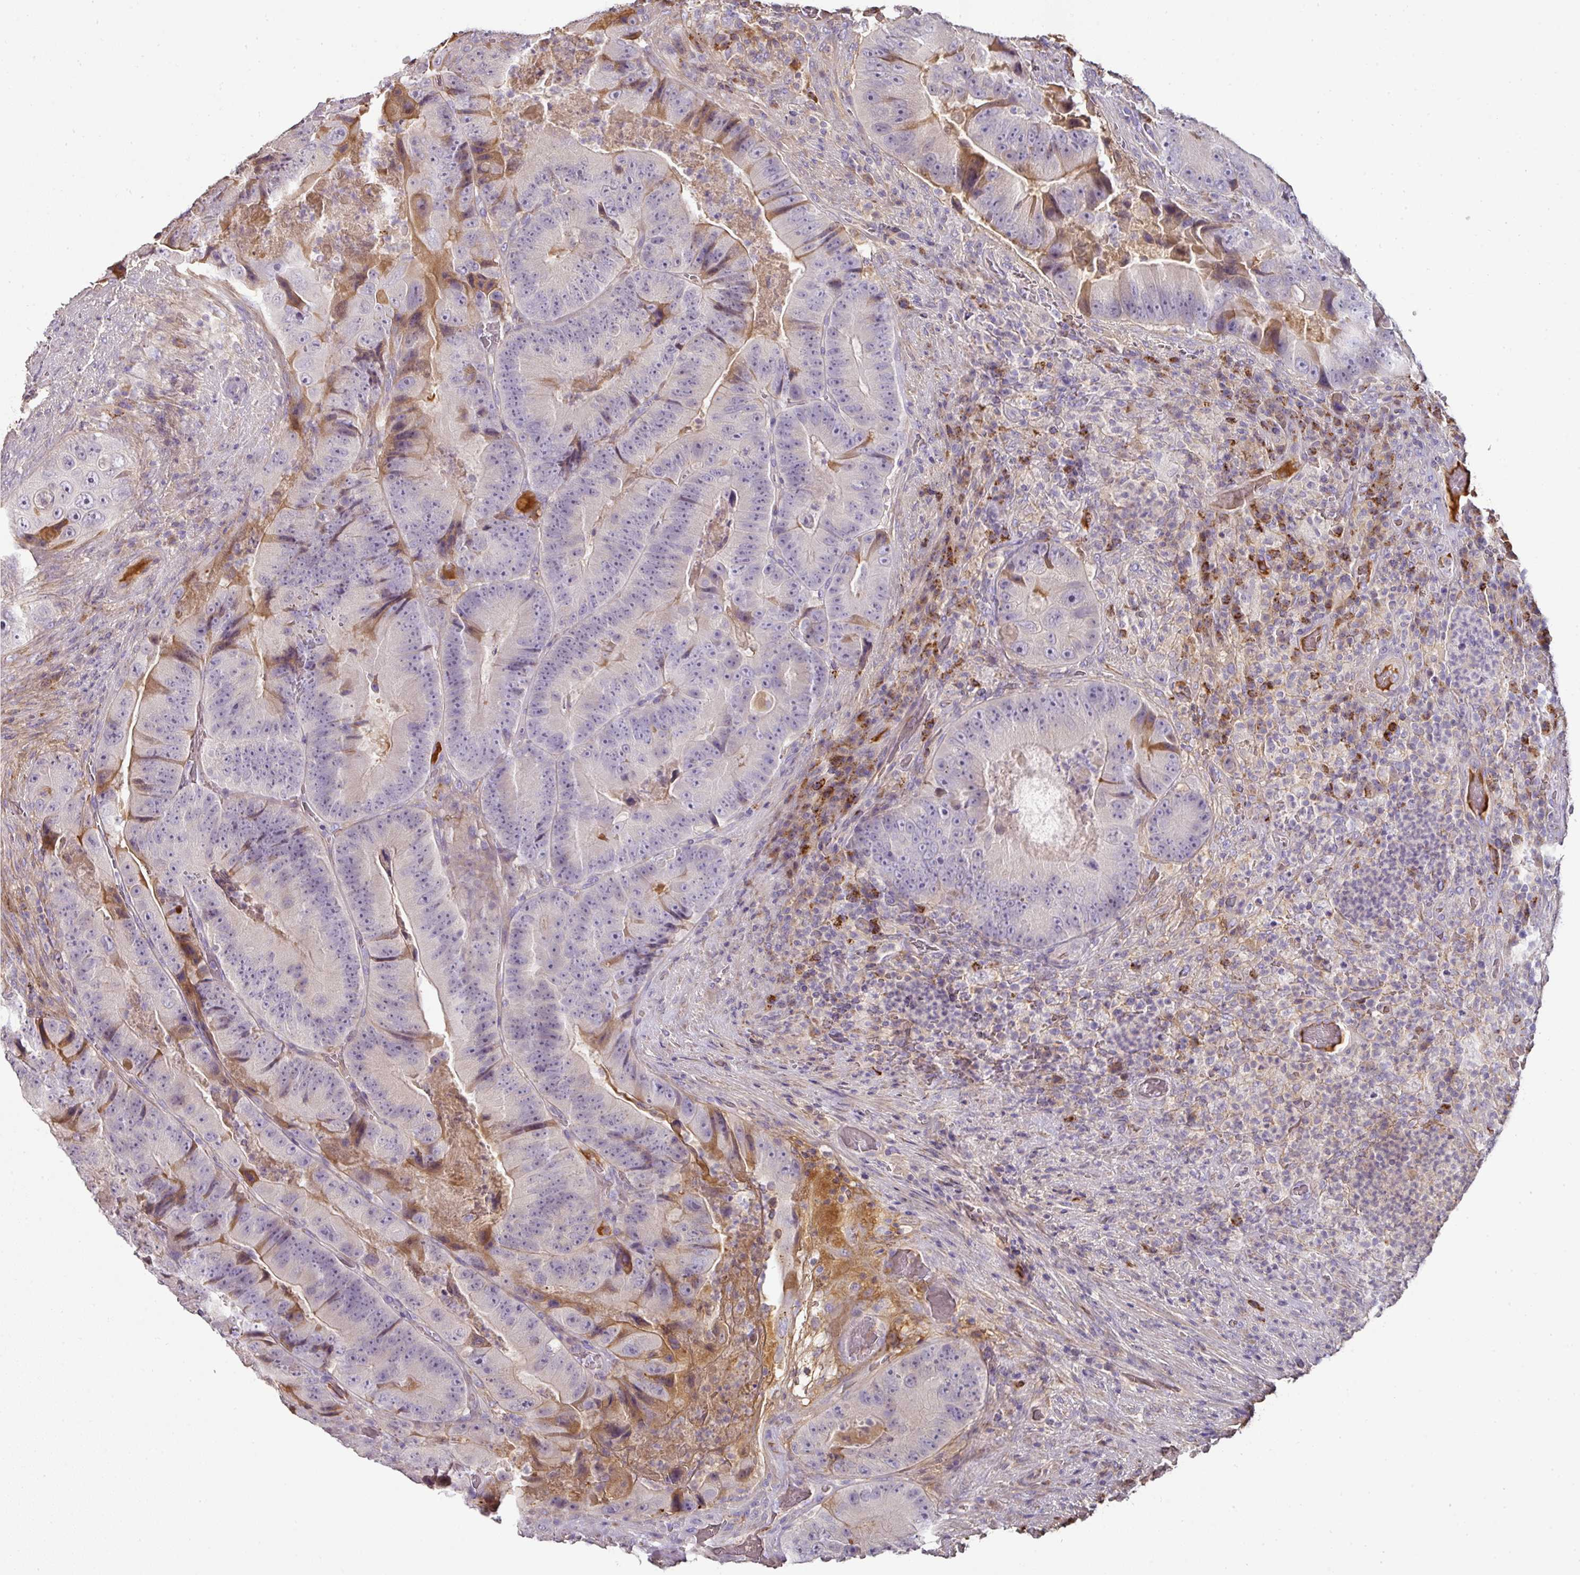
{"staining": {"intensity": "moderate", "quantity": "<25%", "location": "cytoplasmic/membranous"}, "tissue": "colorectal cancer", "cell_type": "Tumor cells", "image_type": "cancer", "snomed": [{"axis": "morphology", "description": "Adenocarcinoma, NOS"}, {"axis": "topography", "description": "Colon"}], "caption": "Protein expression analysis of adenocarcinoma (colorectal) shows moderate cytoplasmic/membranous expression in approximately <25% of tumor cells. (DAB IHC, brown staining for protein, blue staining for nuclei).", "gene": "CCZ1", "patient": {"sex": "female", "age": 86}}